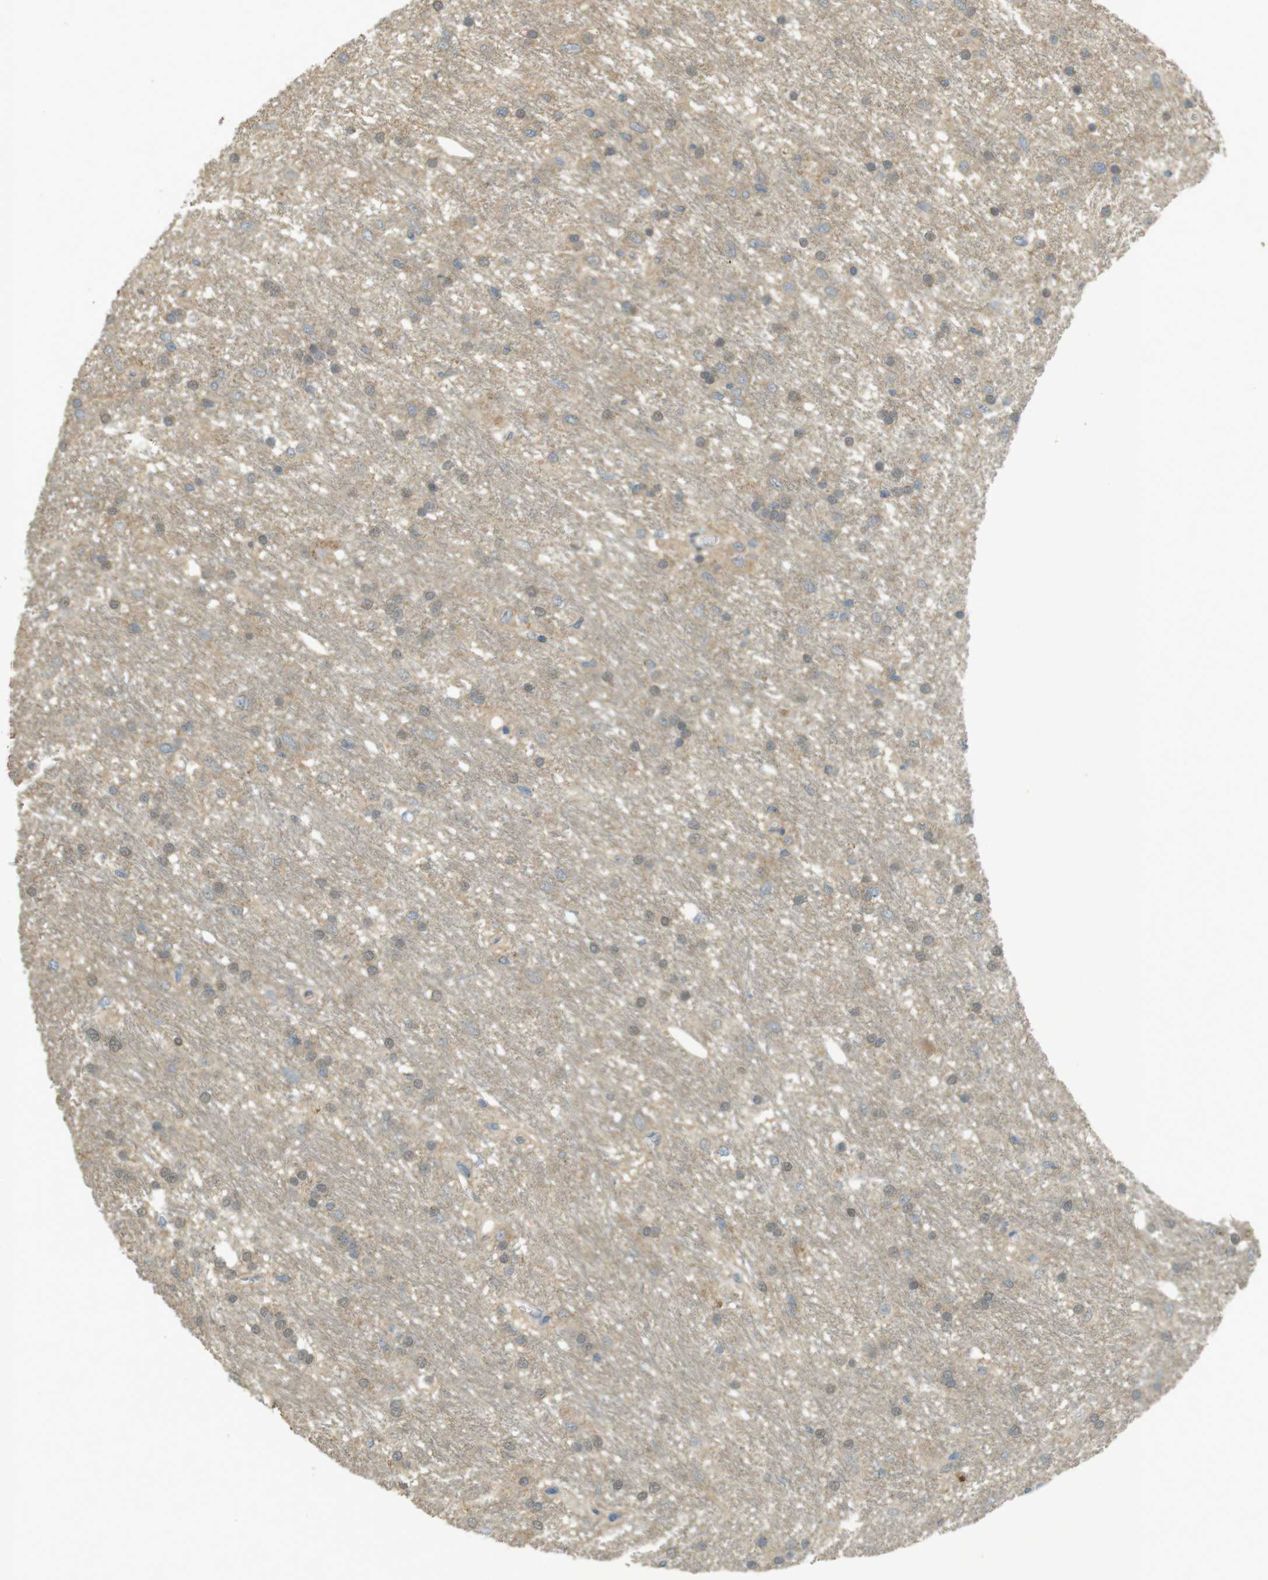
{"staining": {"intensity": "weak", "quantity": "25%-75%", "location": "cytoplasmic/membranous,nuclear"}, "tissue": "glioma", "cell_type": "Tumor cells", "image_type": "cancer", "snomed": [{"axis": "morphology", "description": "Glioma, malignant, Low grade"}, {"axis": "topography", "description": "Brain"}], "caption": "Malignant glioma (low-grade) stained with DAB IHC shows low levels of weak cytoplasmic/membranous and nuclear staining in approximately 25%-75% of tumor cells.", "gene": "ZDHHC20", "patient": {"sex": "male", "age": 77}}